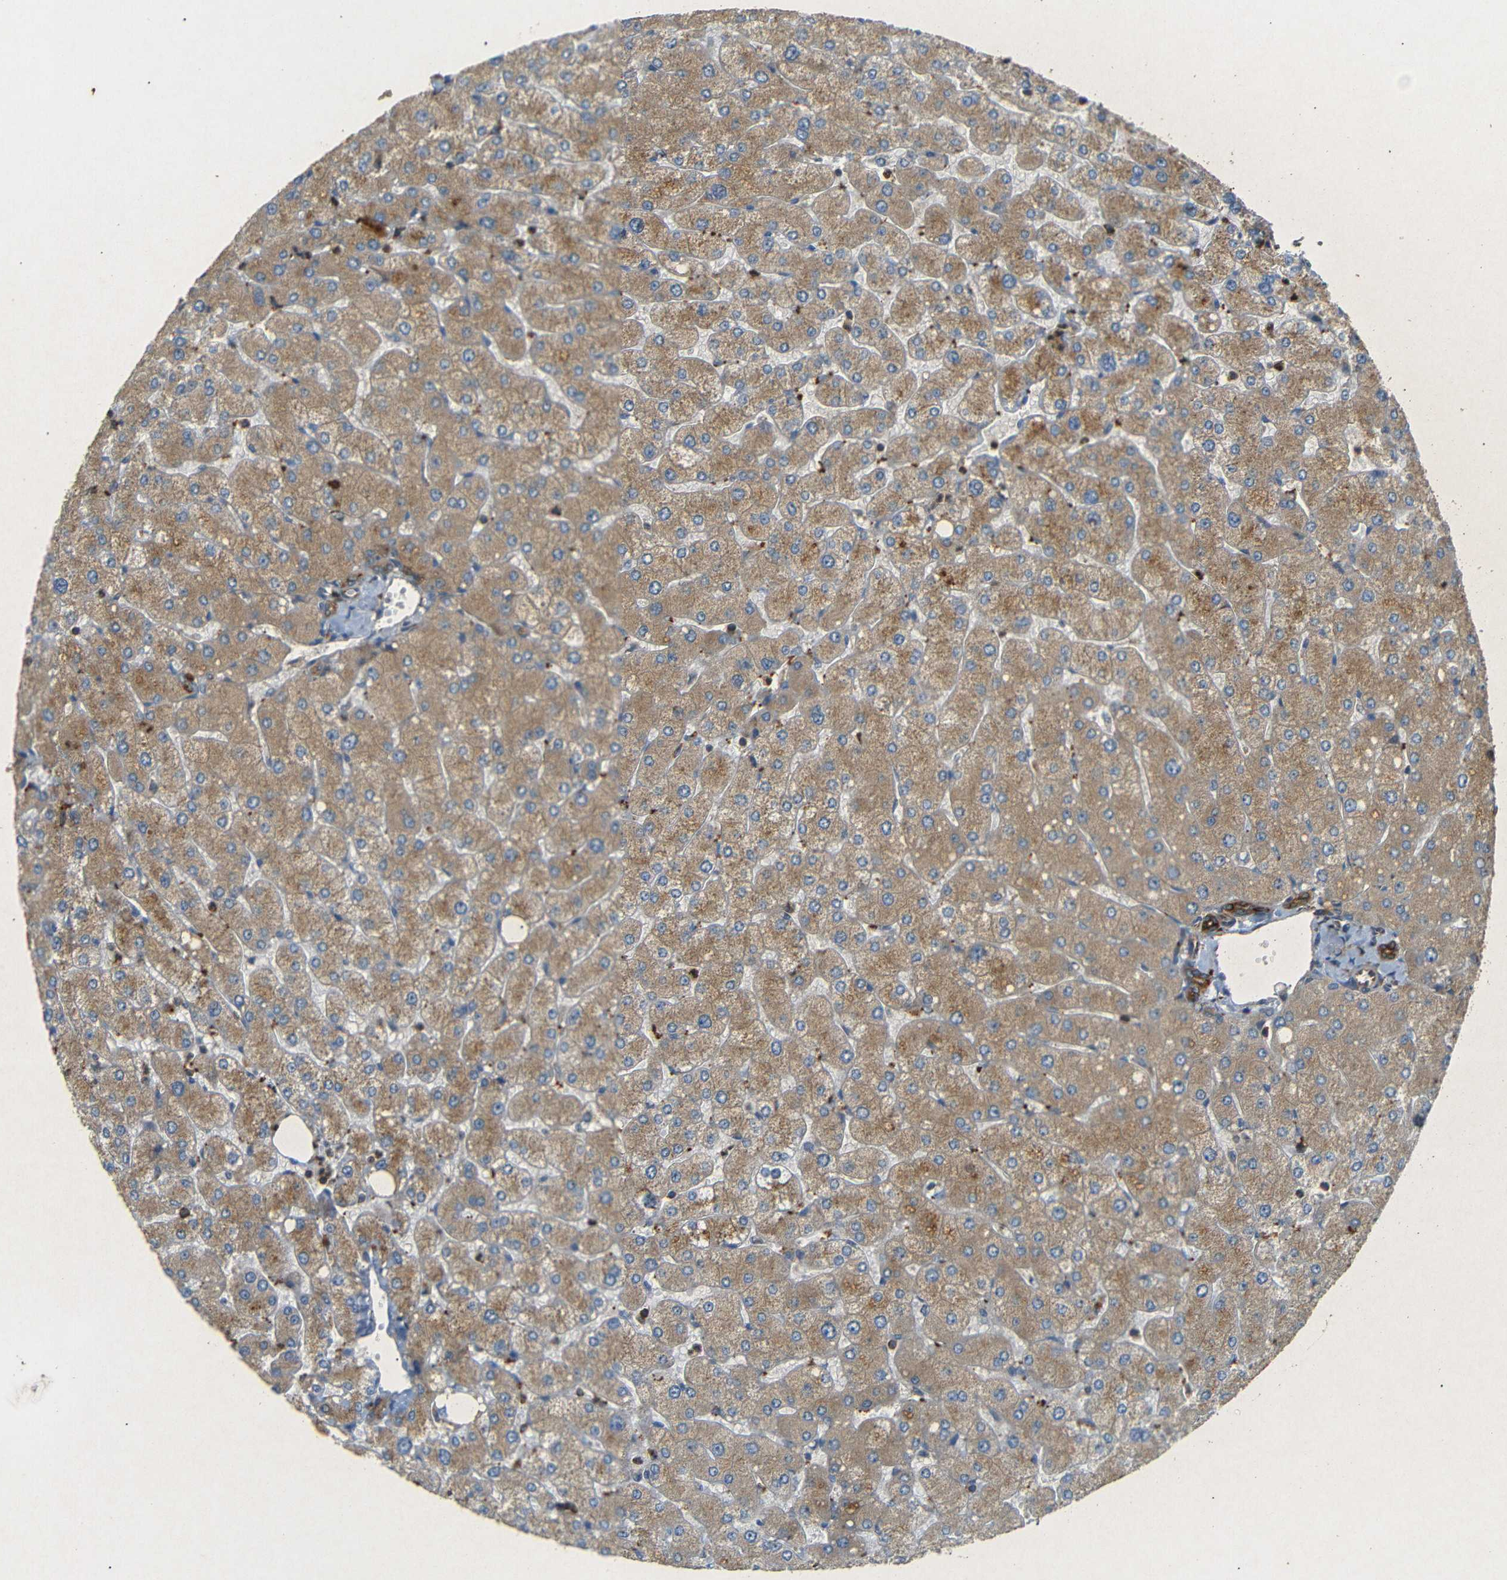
{"staining": {"intensity": "strong", "quantity": ">75%", "location": "cytoplasmic/membranous"}, "tissue": "liver", "cell_type": "Cholangiocytes", "image_type": "normal", "snomed": [{"axis": "morphology", "description": "Normal tissue, NOS"}, {"axis": "topography", "description": "Liver"}], "caption": "Unremarkable liver was stained to show a protein in brown. There is high levels of strong cytoplasmic/membranous expression in approximately >75% of cholangiocytes.", "gene": "BTF3", "patient": {"sex": "male", "age": 55}}